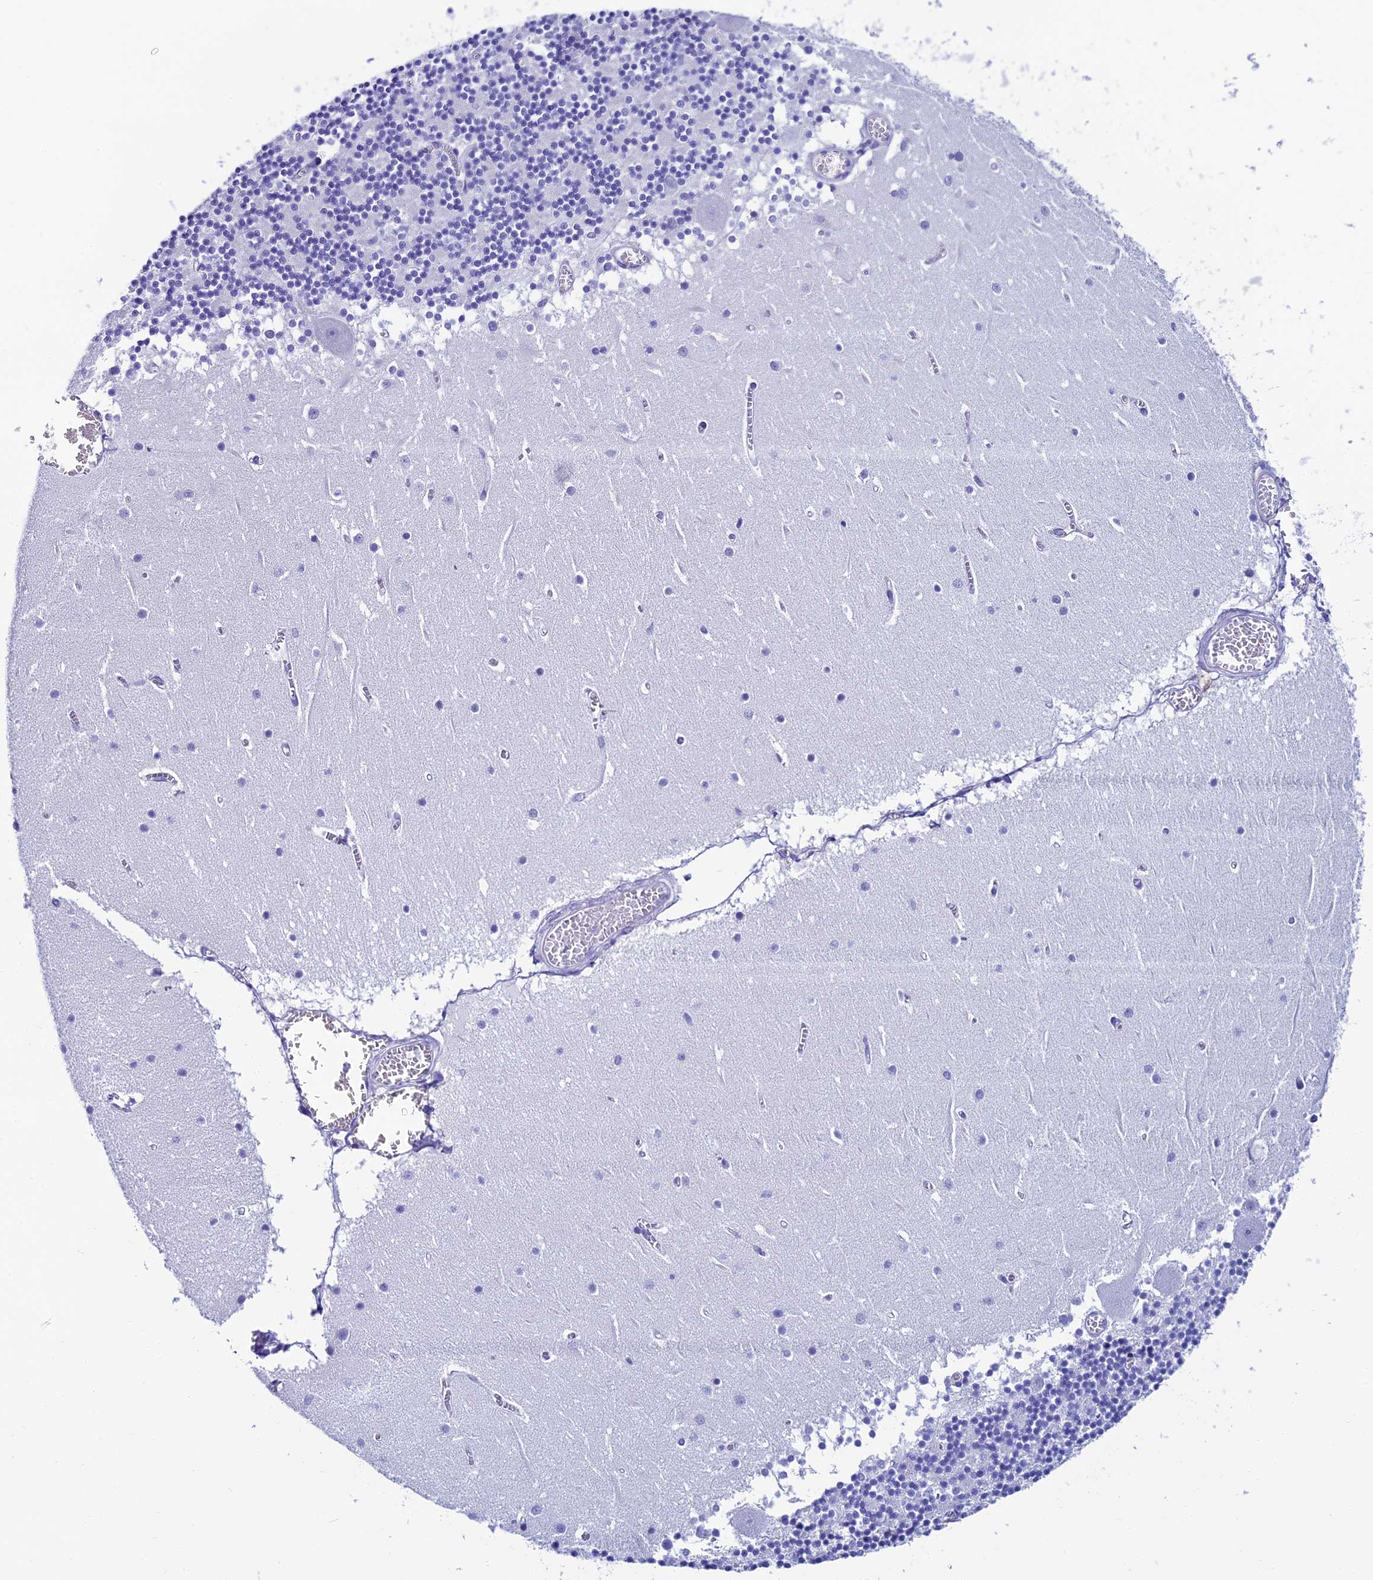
{"staining": {"intensity": "negative", "quantity": "none", "location": "none"}, "tissue": "cerebellum", "cell_type": "Cells in granular layer", "image_type": "normal", "snomed": [{"axis": "morphology", "description": "Normal tissue, NOS"}, {"axis": "topography", "description": "Cerebellum"}], "caption": "Immunohistochemical staining of benign human cerebellum exhibits no significant positivity in cells in granular layer. The staining was performed using DAB to visualize the protein expression in brown, while the nuclei were stained in blue with hematoxylin (Magnification: 20x).", "gene": "REEP4", "patient": {"sex": "female", "age": 28}}